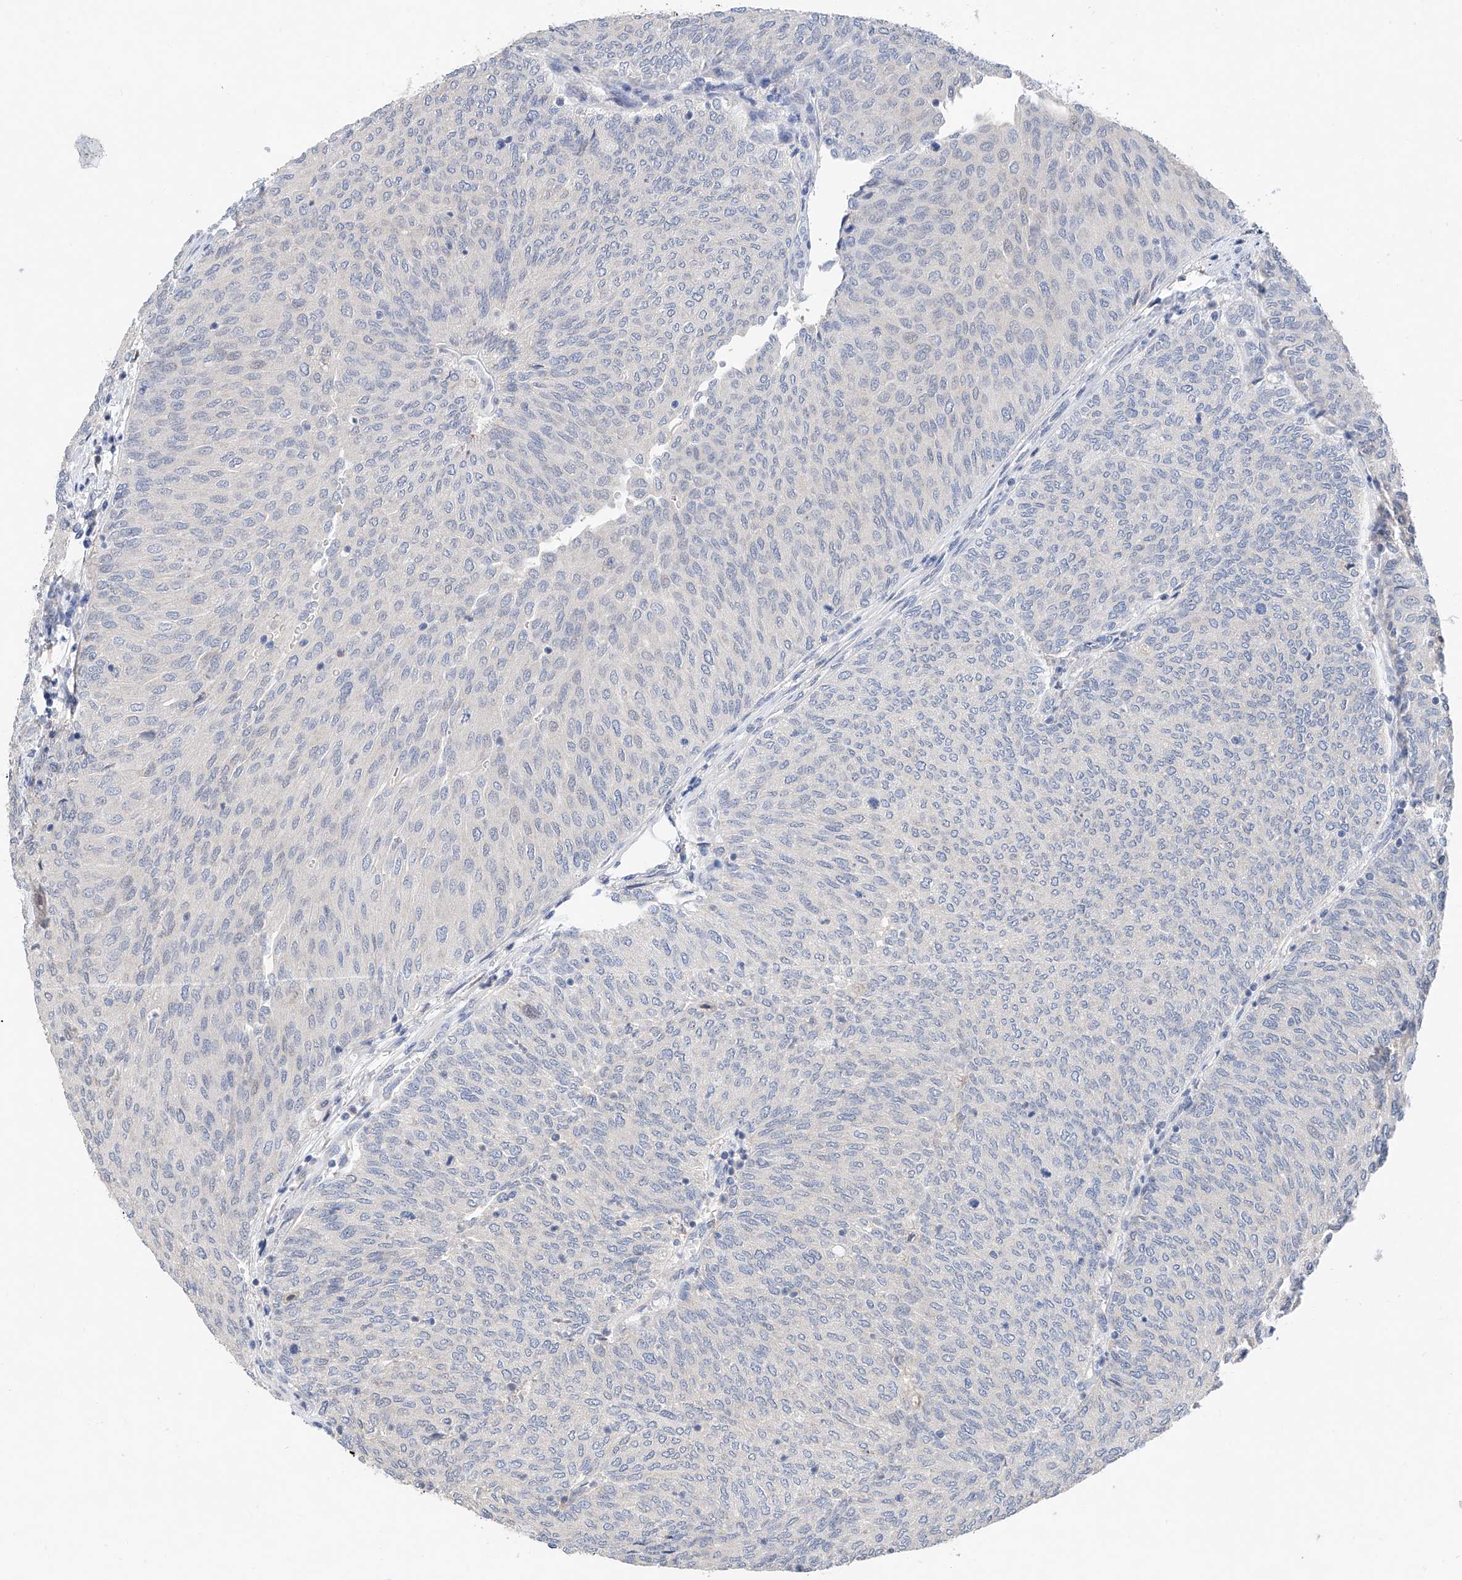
{"staining": {"intensity": "negative", "quantity": "none", "location": "none"}, "tissue": "urothelial cancer", "cell_type": "Tumor cells", "image_type": "cancer", "snomed": [{"axis": "morphology", "description": "Urothelial carcinoma, Low grade"}, {"axis": "topography", "description": "Urinary bladder"}], "caption": "Urothelial carcinoma (low-grade) was stained to show a protein in brown. There is no significant staining in tumor cells. Nuclei are stained in blue.", "gene": "FUCA2", "patient": {"sex": "female", "age": 79}}